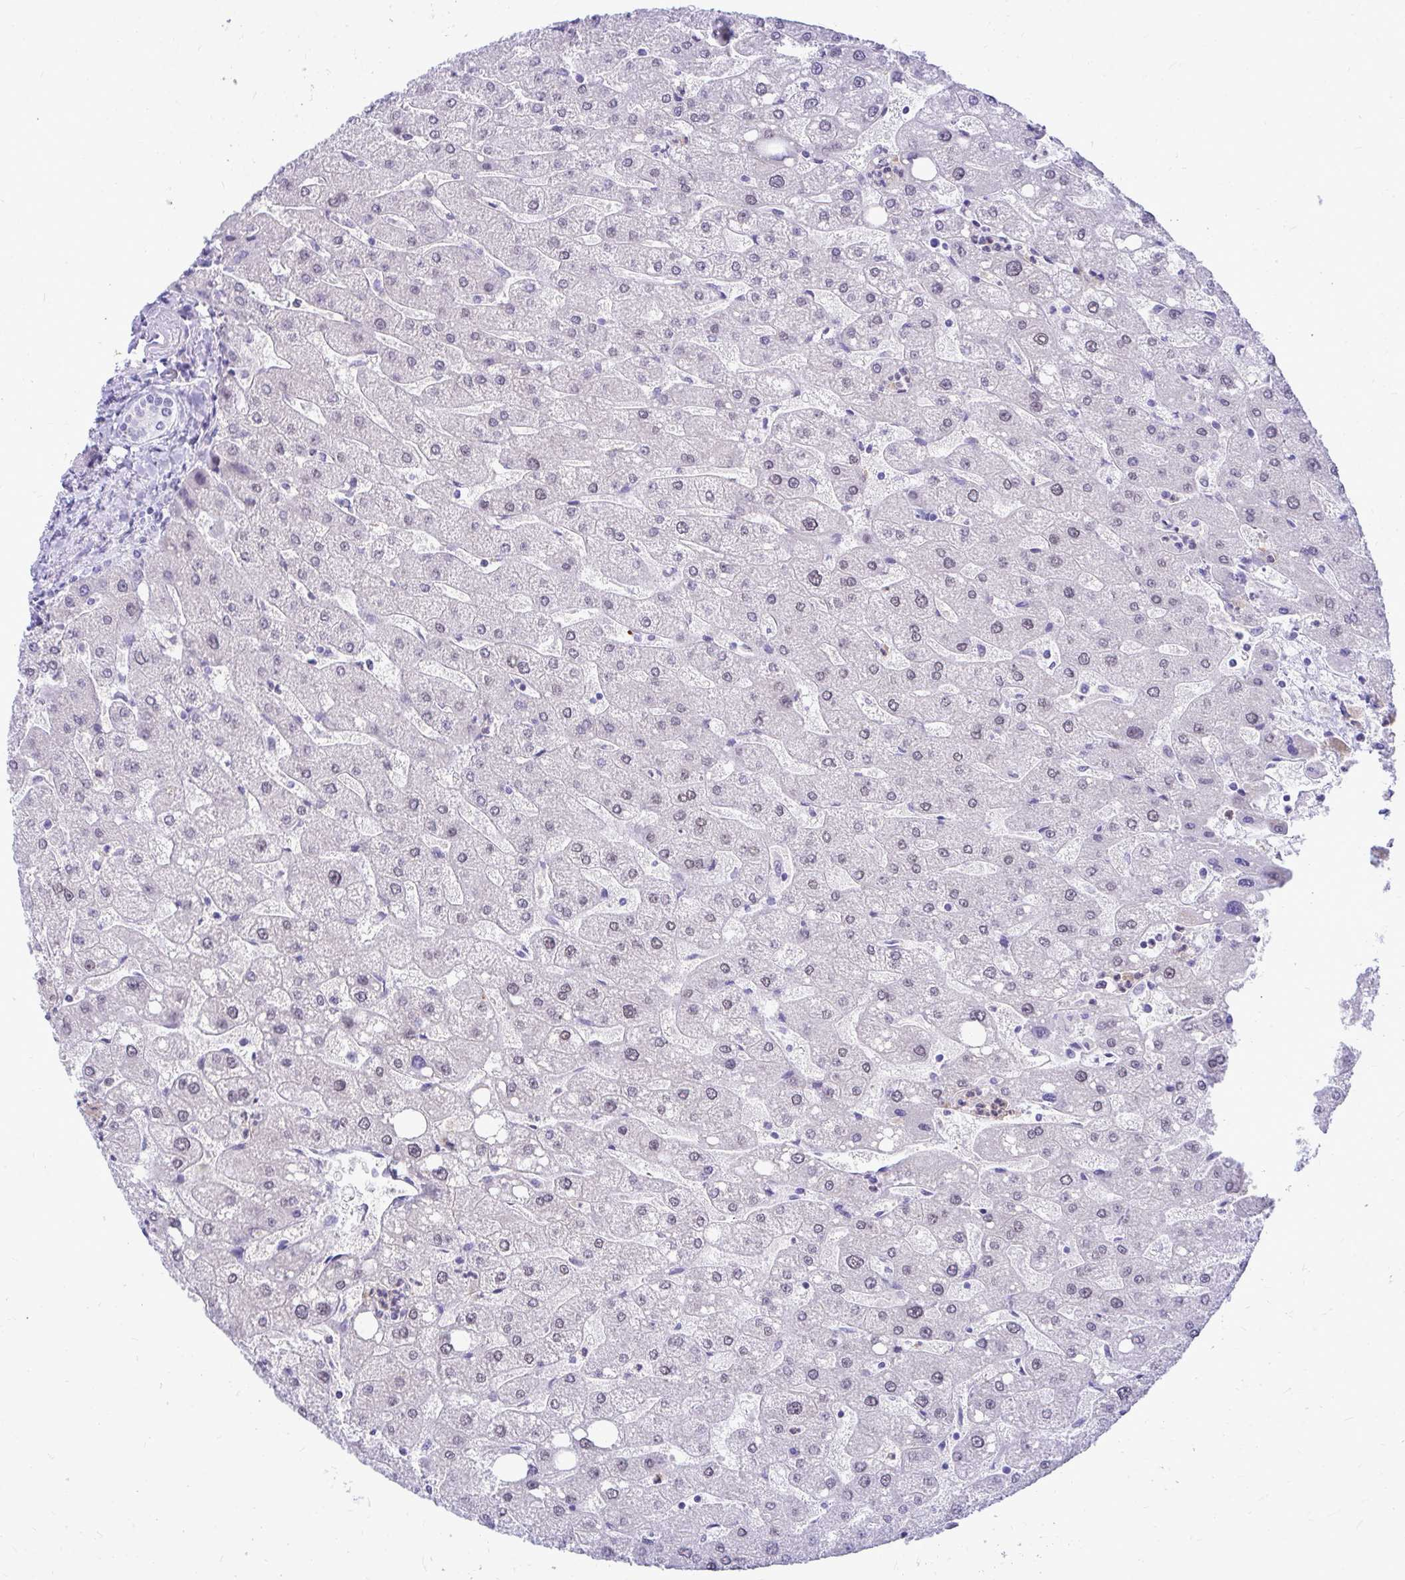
{"staining": {"intensity": "negative", "quantity": "none", "location": "none"}, "tissue": "liver", "cell_type": "Cholangiocytes", "image_type": "normal", "snomed": [{"axis": "morphology", "description": "Normal tissue, NOS"}, {"axis": "topography", "description": "Liver"}], "caption": "High power microscopy image of an immunohistochemistry (IHC) histopathology image of unremarkable liver, revealing no significant expression in cholangiocytes.", "gene": "ZSWIM9", "patient": {"sex": "male", "age": 67}}